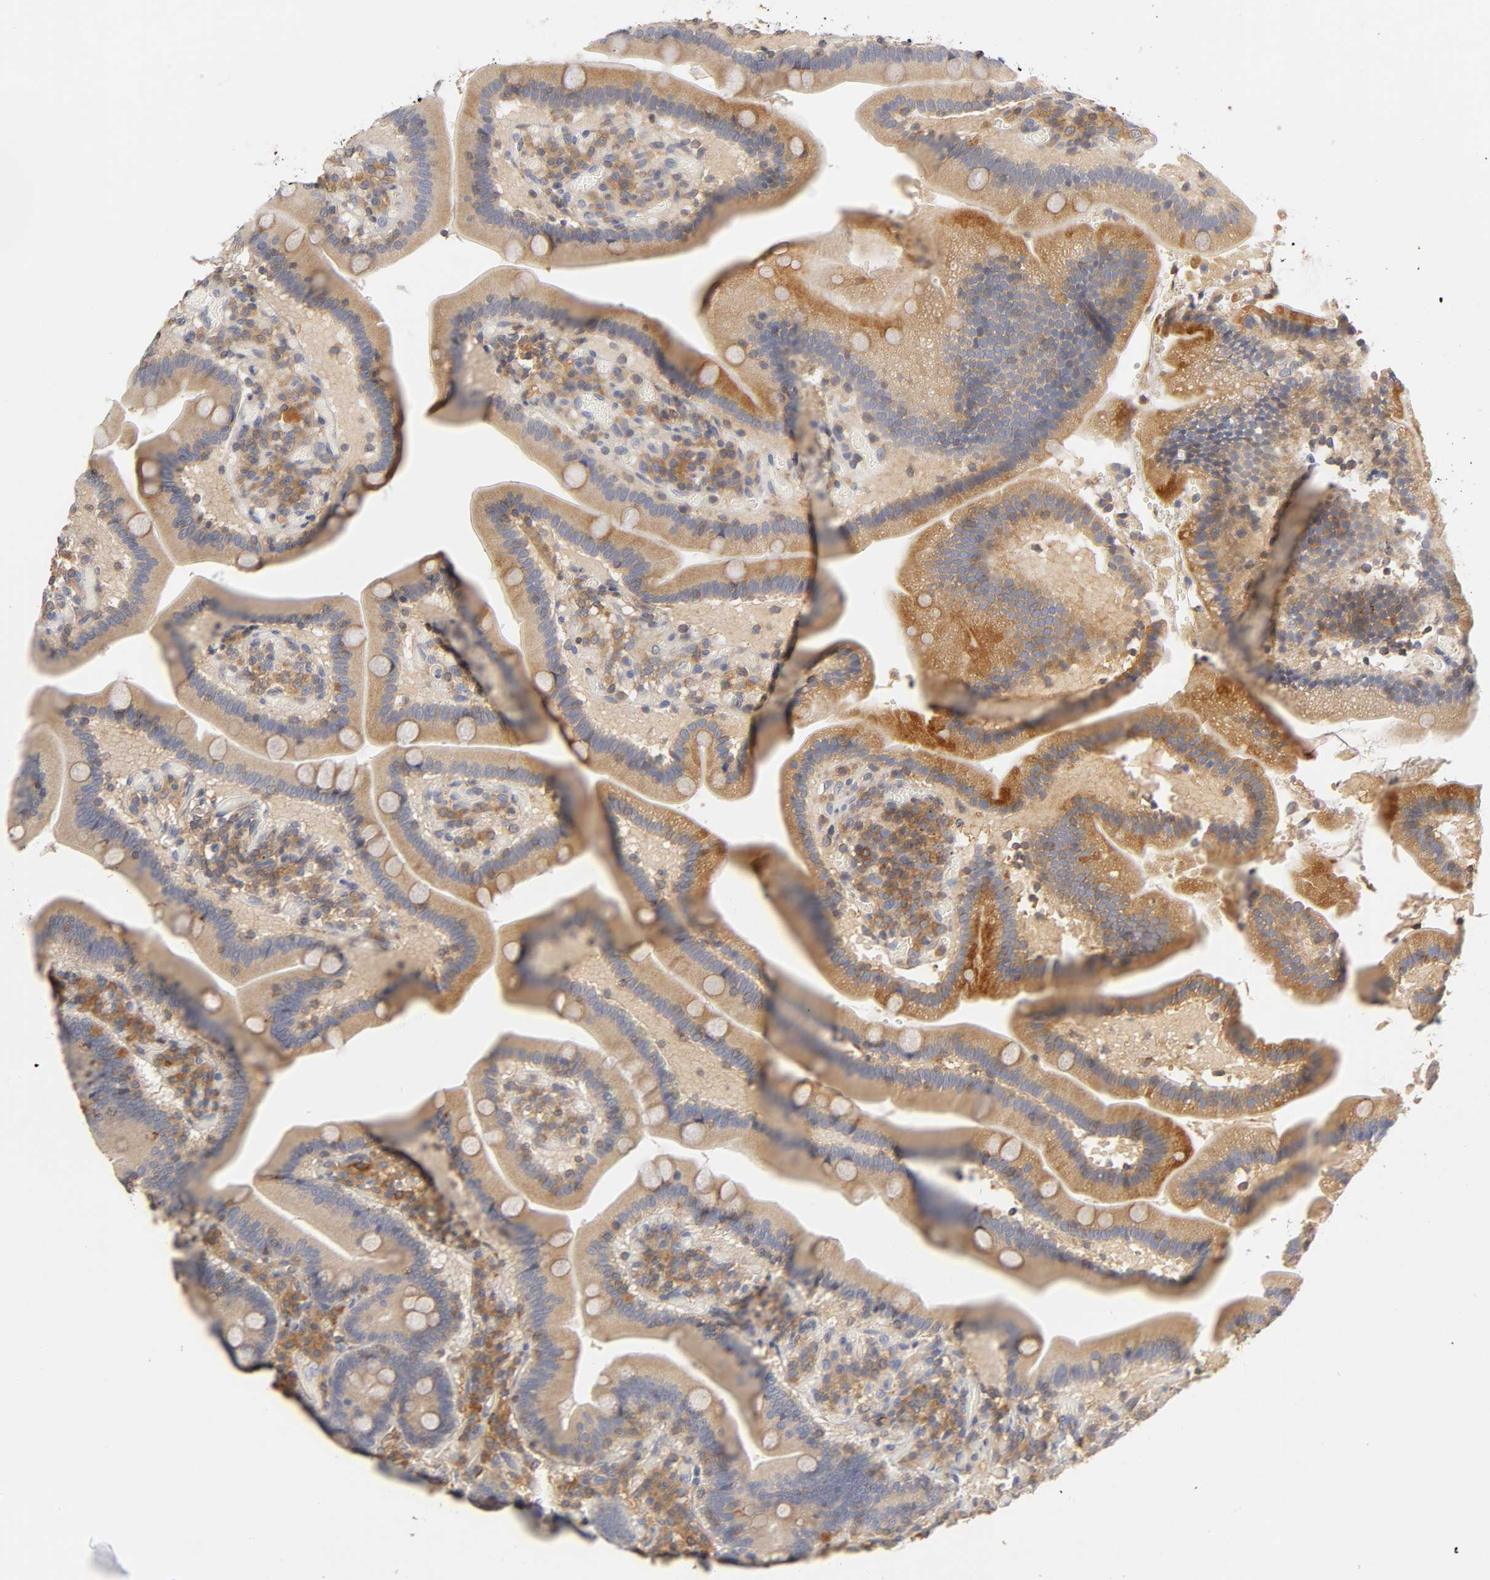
{"staining": {"intensity": "moderate", "quantity": ">75%", "location": "cytoplasmic/membranous"}, "tissue": "duodenum", "cell_type": "Glandular cells", "image_type": "normal", "snomed": [{"axis": "morphology", "description": "Normal tissue, NOS"}, {"axis": "topography", "description": "Duodenum"}], "caption": "A micrograph of duodenum stained for a protein demonstrates moderate cytoplasmic/membranous brown staining in glandular cells.", "gene": "RHOA", "patient": {"sex": "male", "age": 66}}